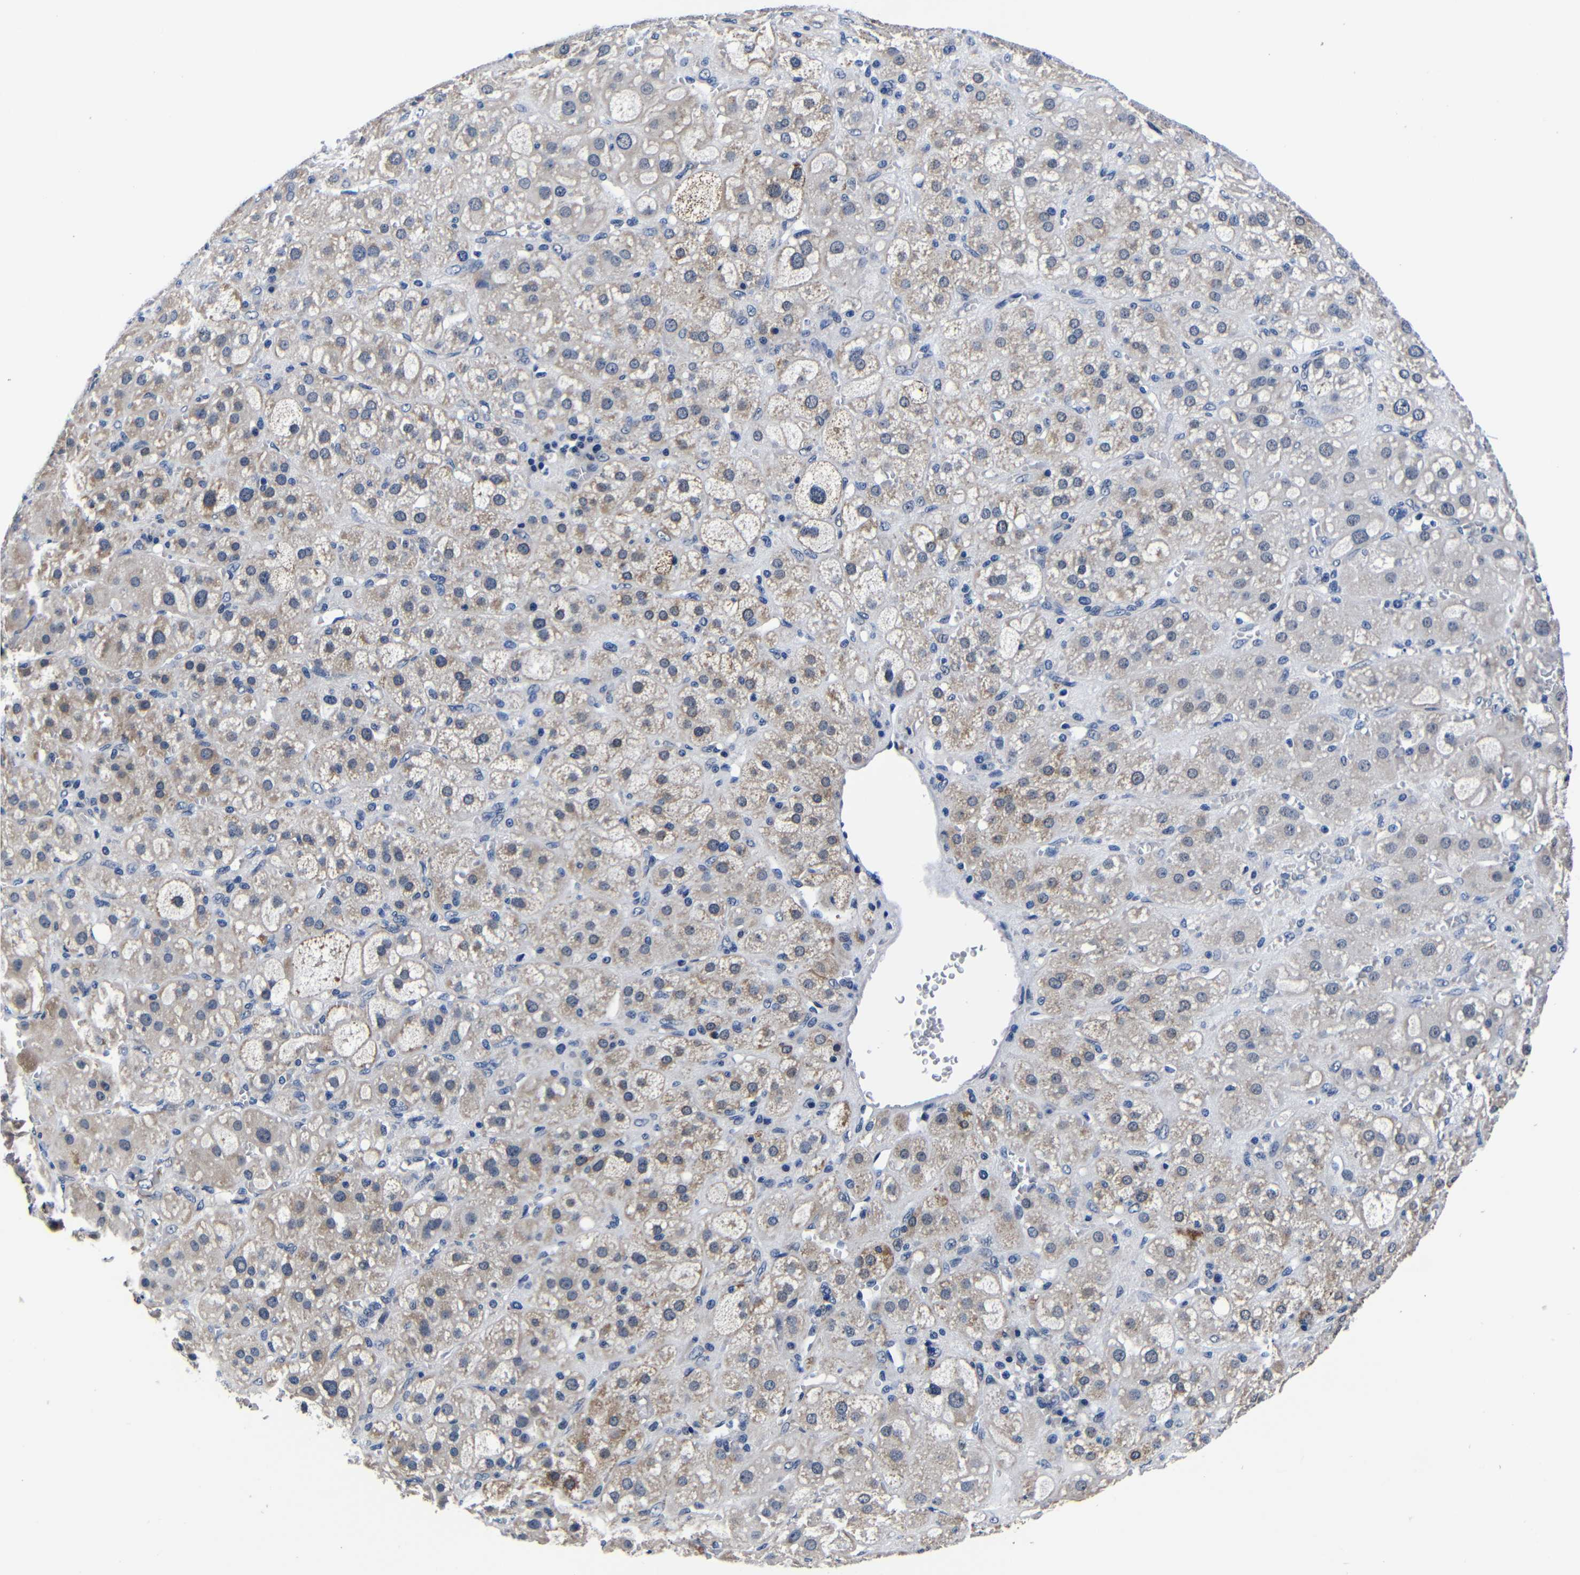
{"staining": {"intensity": "moderate", "quantity": "<25%", "location": "cytoplasmic/membranous"}, "tissue": "adrenal gland", "cell_type": "Glandular cells", "image_type": "normal", "snomed": [{"axis": "morphology", "description": "Normal tissue, NOS"}, {"axis": "topography", "description": "Adrenal gland"}], "caption": "A histopathology image showing moderate cytoplasmic/membranous expression in about <25% of glandular cells in normal adrenal gland, as visualized by brown immunohistochemical staining.", "gene": "DEPP1", "patient": {"sex": "female", "age": 47}}